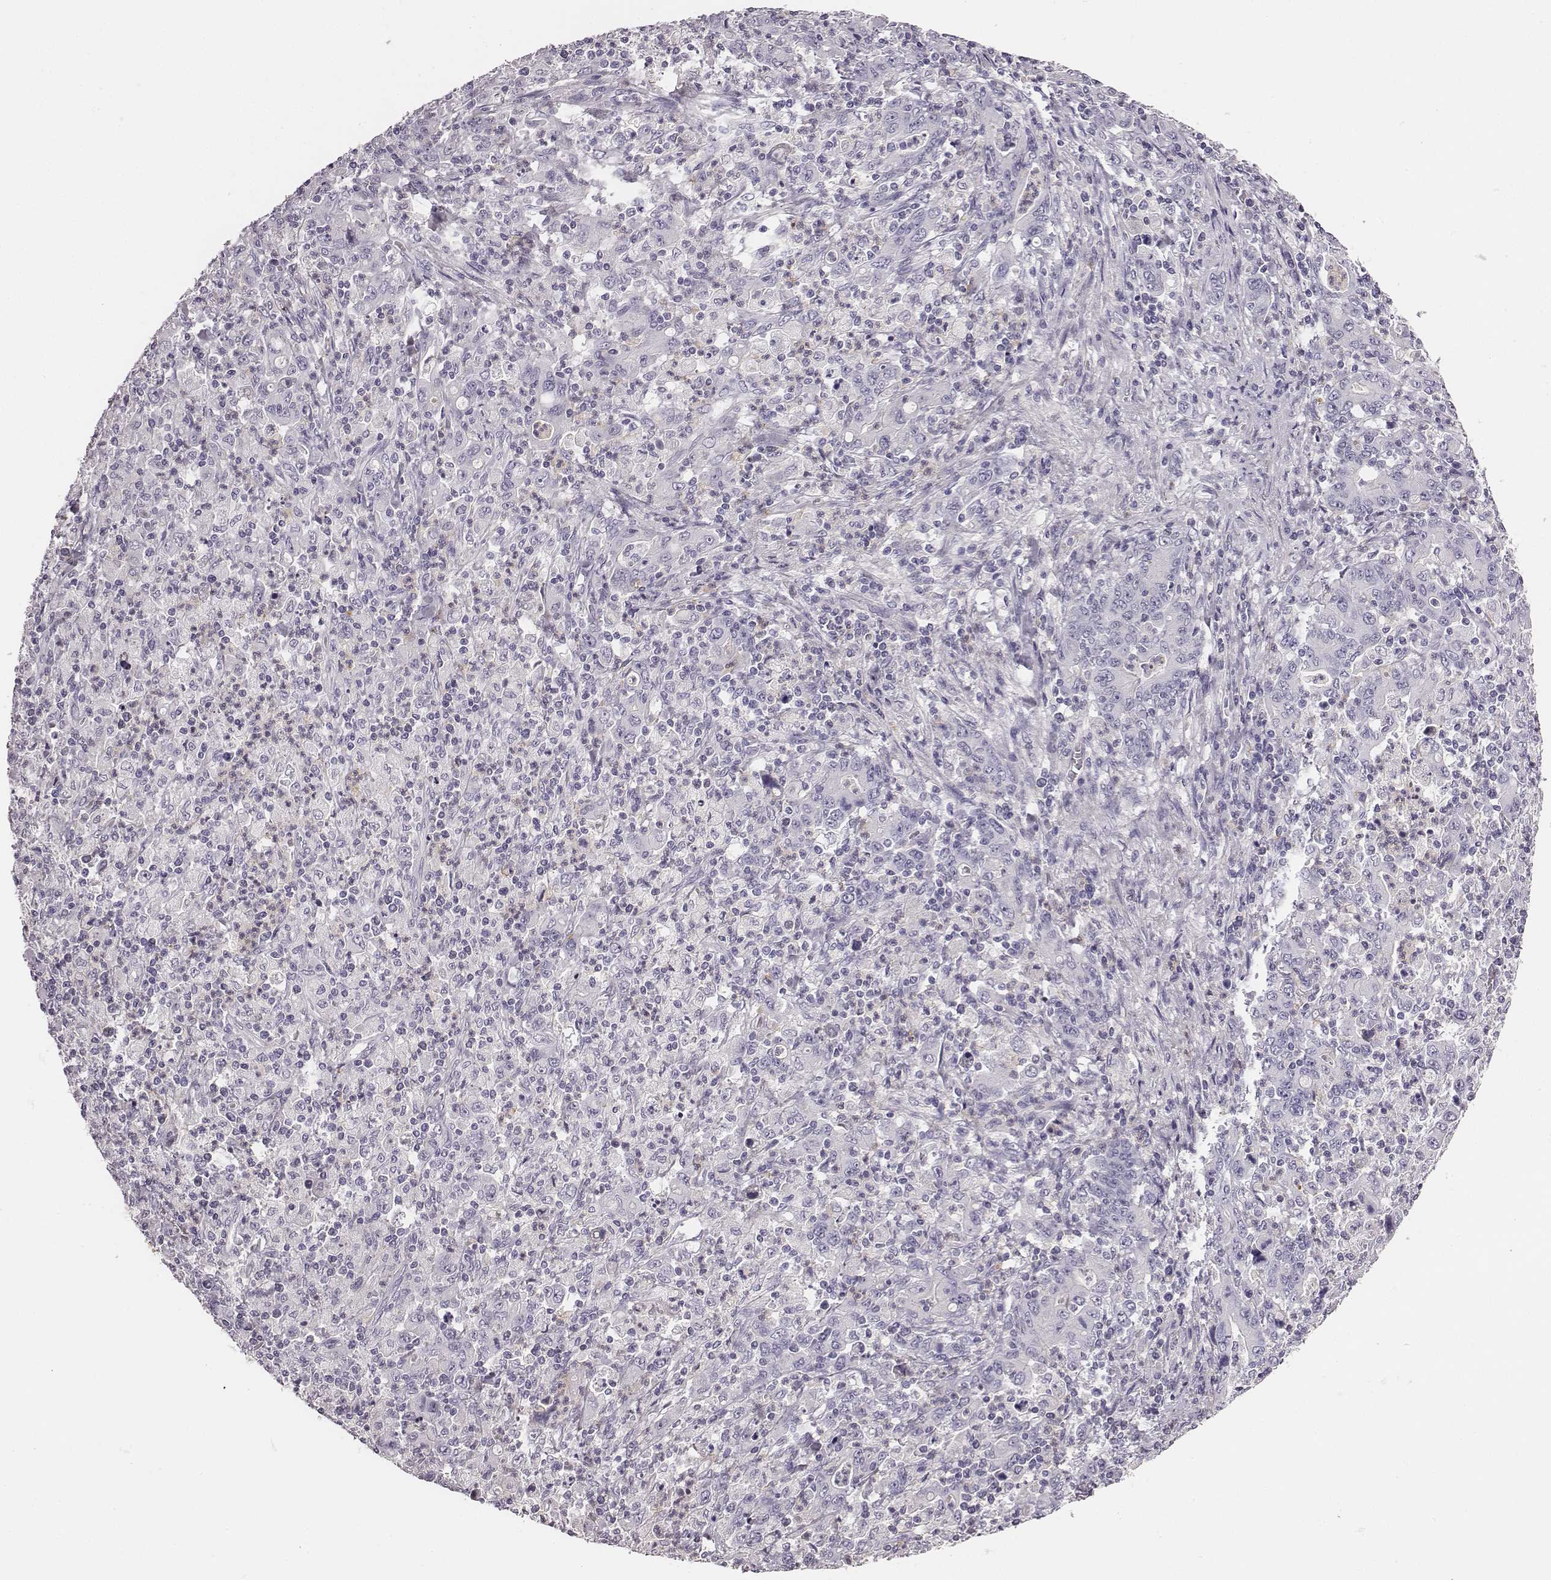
{"staining": {"intensity": "negative", "quantity": "none", "location": "none"}, "tissue": "stomach cancer", "cell_type": "Tumor cells", "image_type": "cancer", "snomed": [{"axis": "morphology", "description": "Adenocarcinoma, NOS"}, {"axis": "topography", "description": "Stomach, upper"}], "caption": "Tumor cells show no significant staining in stomach cancer (adenocarcinoma). The staining is performed using DAB brown chromogen with nuclei counter-stained in using hematoxylin.", "gene": "ADAM7", "patient": {"sex": "male", "age": 69}}